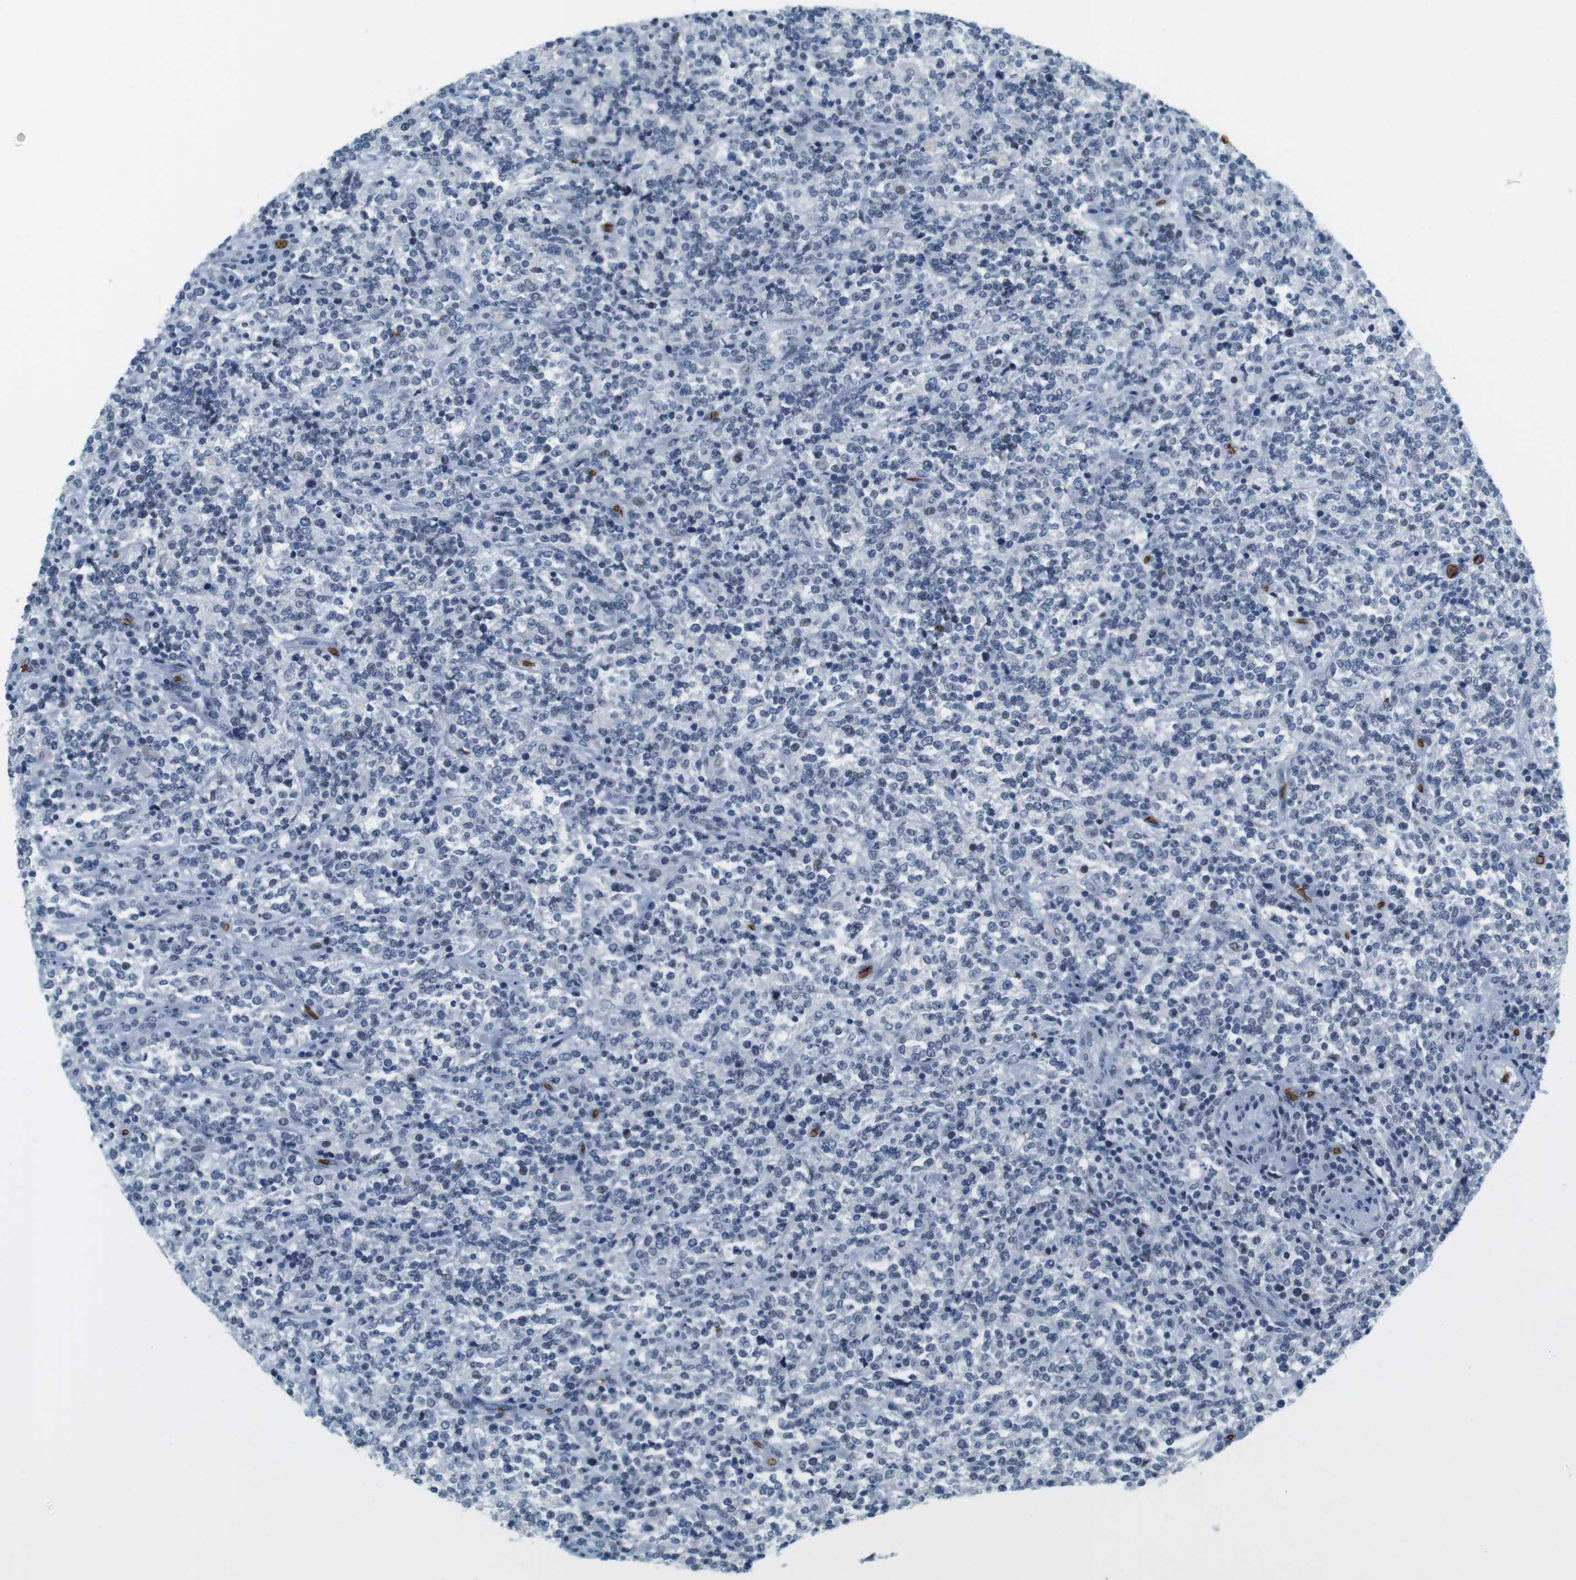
{"staining": {"intensity": "negative", "quantity": "none", "location": "none"}, "tissue": "lymphoma", "cell_type": "Tumor cells", "image_type": "cancer", "snomed": [{"axis": "morphology", "description": "Malignant lymphoma, non-Hodgkin's type, High grade"}, {"axis": "topography", "description": "Soft tissue"}], "caption": "High-grade malignant lymphoma, non-Hodgkin's type was stained to show a protein in brown. There is no significant positivity in tumor cells. Nuclei are stained in blue.", "gene": "SLC4A1", "patient": {"sex": "male", "age": 18}}